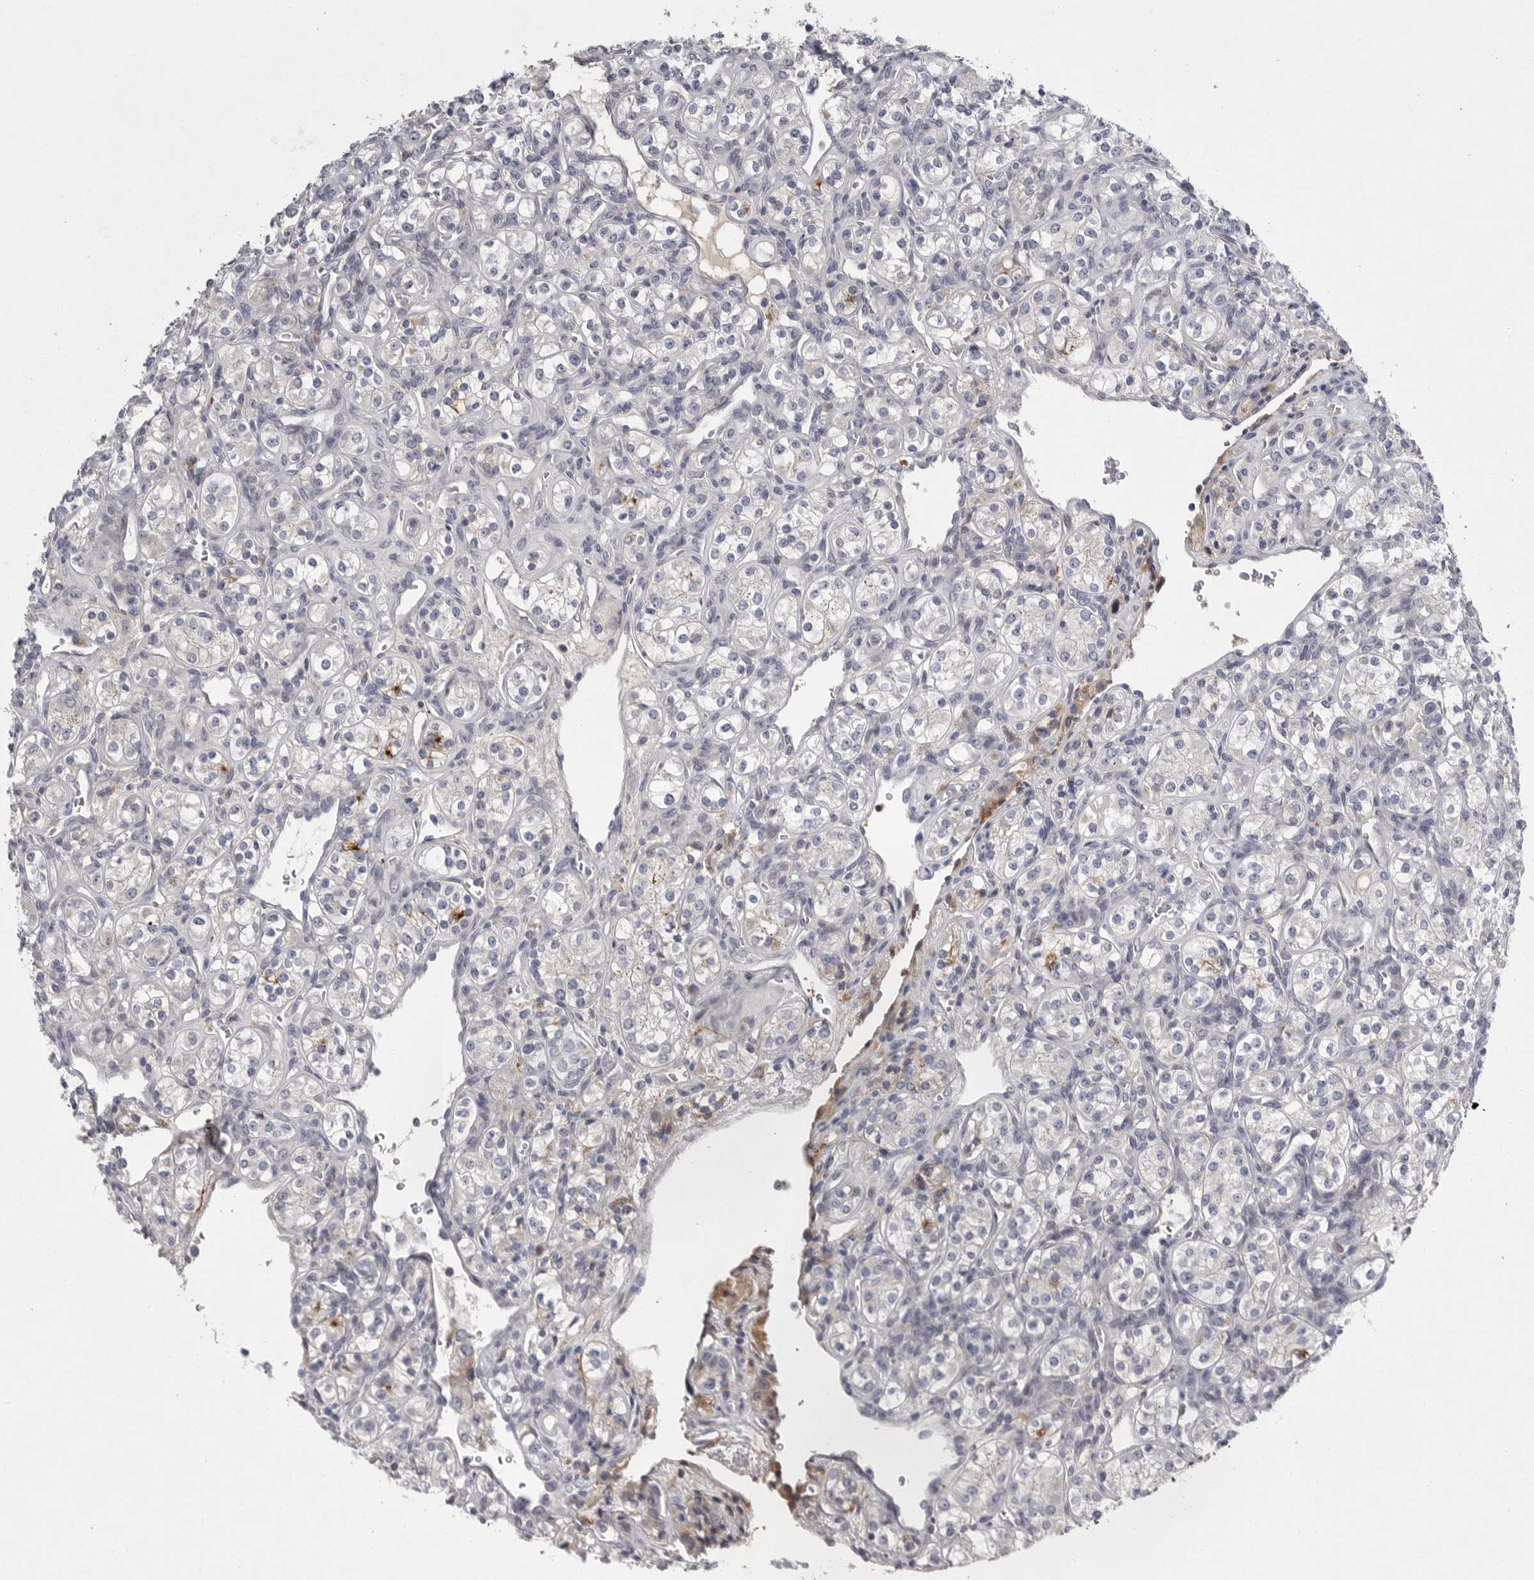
{"staining": {"intensity": "negative", "quantity": "none", "location": "none"}, "tissue": "renal cancer", "cell_type": "Tumor cells", "image_type": "cancer", "snomed": [{"axis": "morphology", "description": "Adenocarcinoma, NOS"}, {"axis": "topography", "description": "Kidney"}], "caption": "IHC of renal cancer (adenocarcinoma) exhibits no positivity in tumor cells.", "gene": "CRP", "patient": {"sex": "male", "age": 77}}